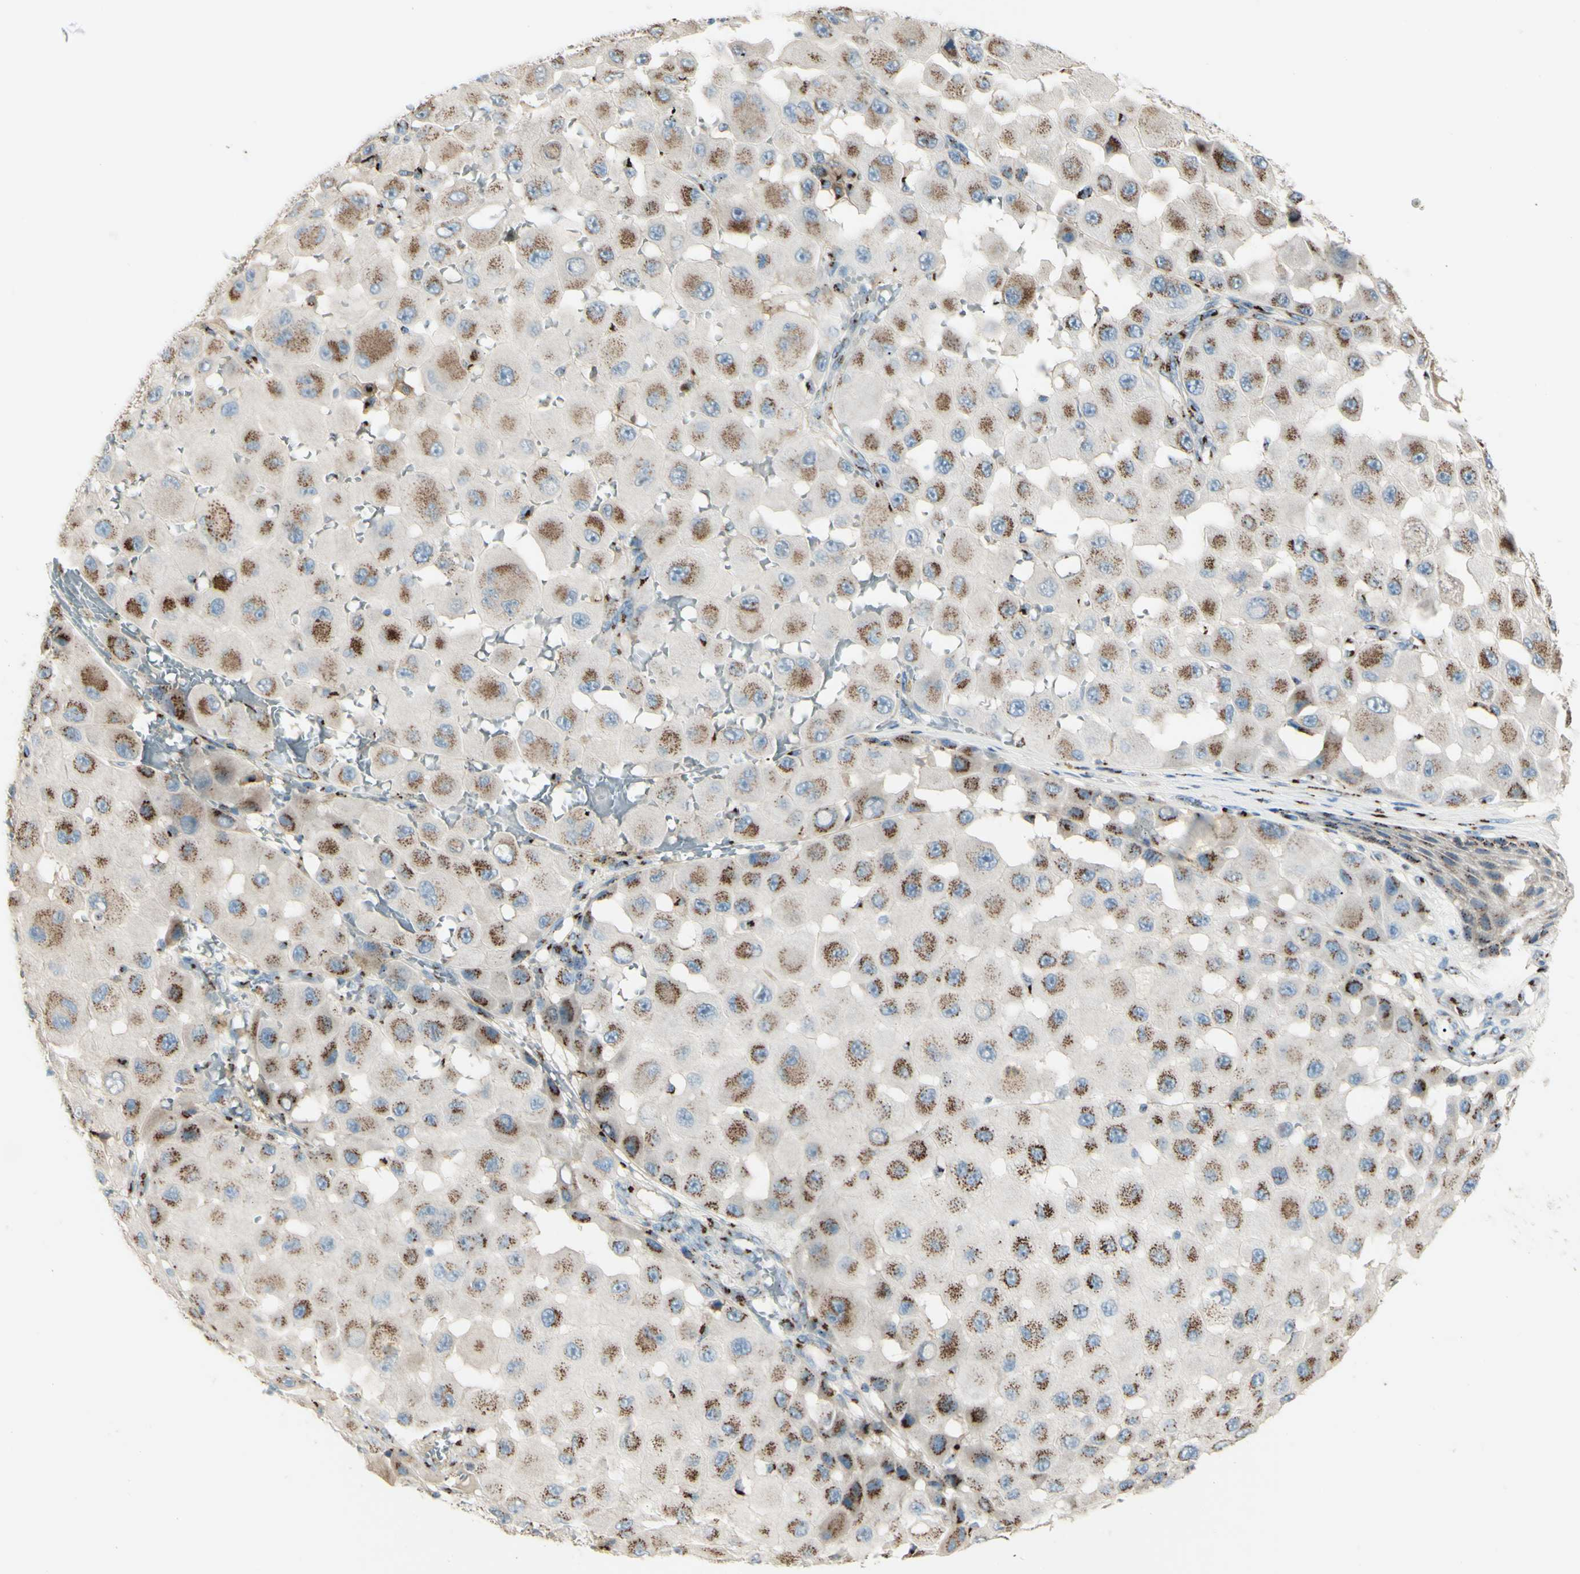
{"staining": {"intensity": "moderate", "quantity": ">75%", "location": "cytoplasmic/membranous"}, "tissue": "melanoma", "cell_type": "Tumor cells", "image_type": "cancer", "snomed": [{"axis": "morphology", "description": "Malignant melanoma, NOS"}, {"axis": "topography", "description": "Skin"}], "caption": "The photomicrograph displays staining of malignant melanoma, revealing moderate cytoplasmic/membranous protein expression (brown color) within tumor cells.", "gene": "B4GALT1", "patient": {"sex": "female", "age": 81}}